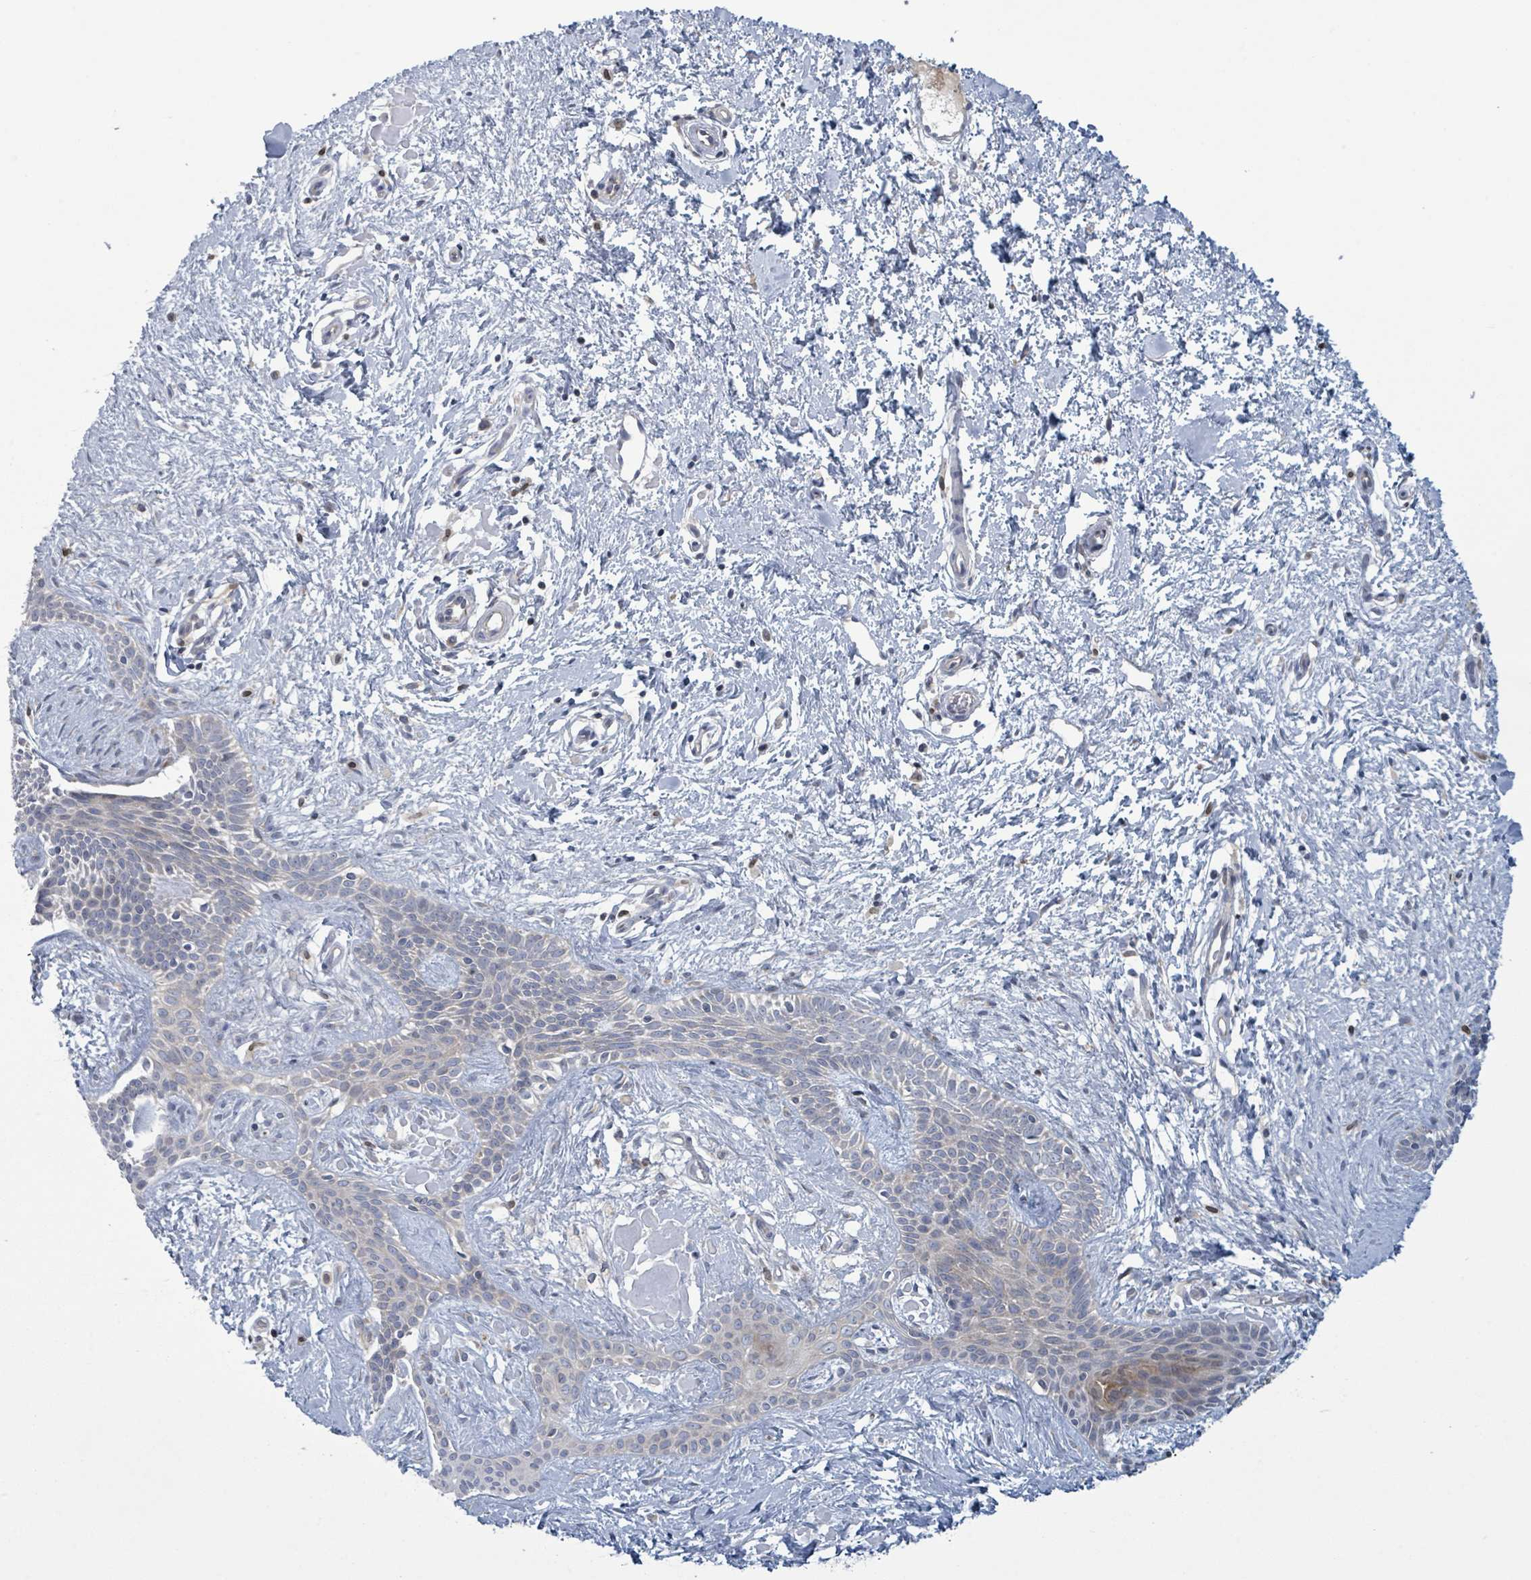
{"staining": {"intensity": "negative", "quantity": "none", "location": "none"}, "tissue": "skin cancer", "cell_type": "Tumor cells", "image_type": "cancer", "snomed": [{"axis": "morphology", "description": "Basal cell carcinoma"}, {"axis": "topography", "description": "Skin"}], "caption": "Tumor cells show no significant protein staining in skin cancer.", "gene": "ATP13A1", "patient": {"sex": "male", "age": 78}}